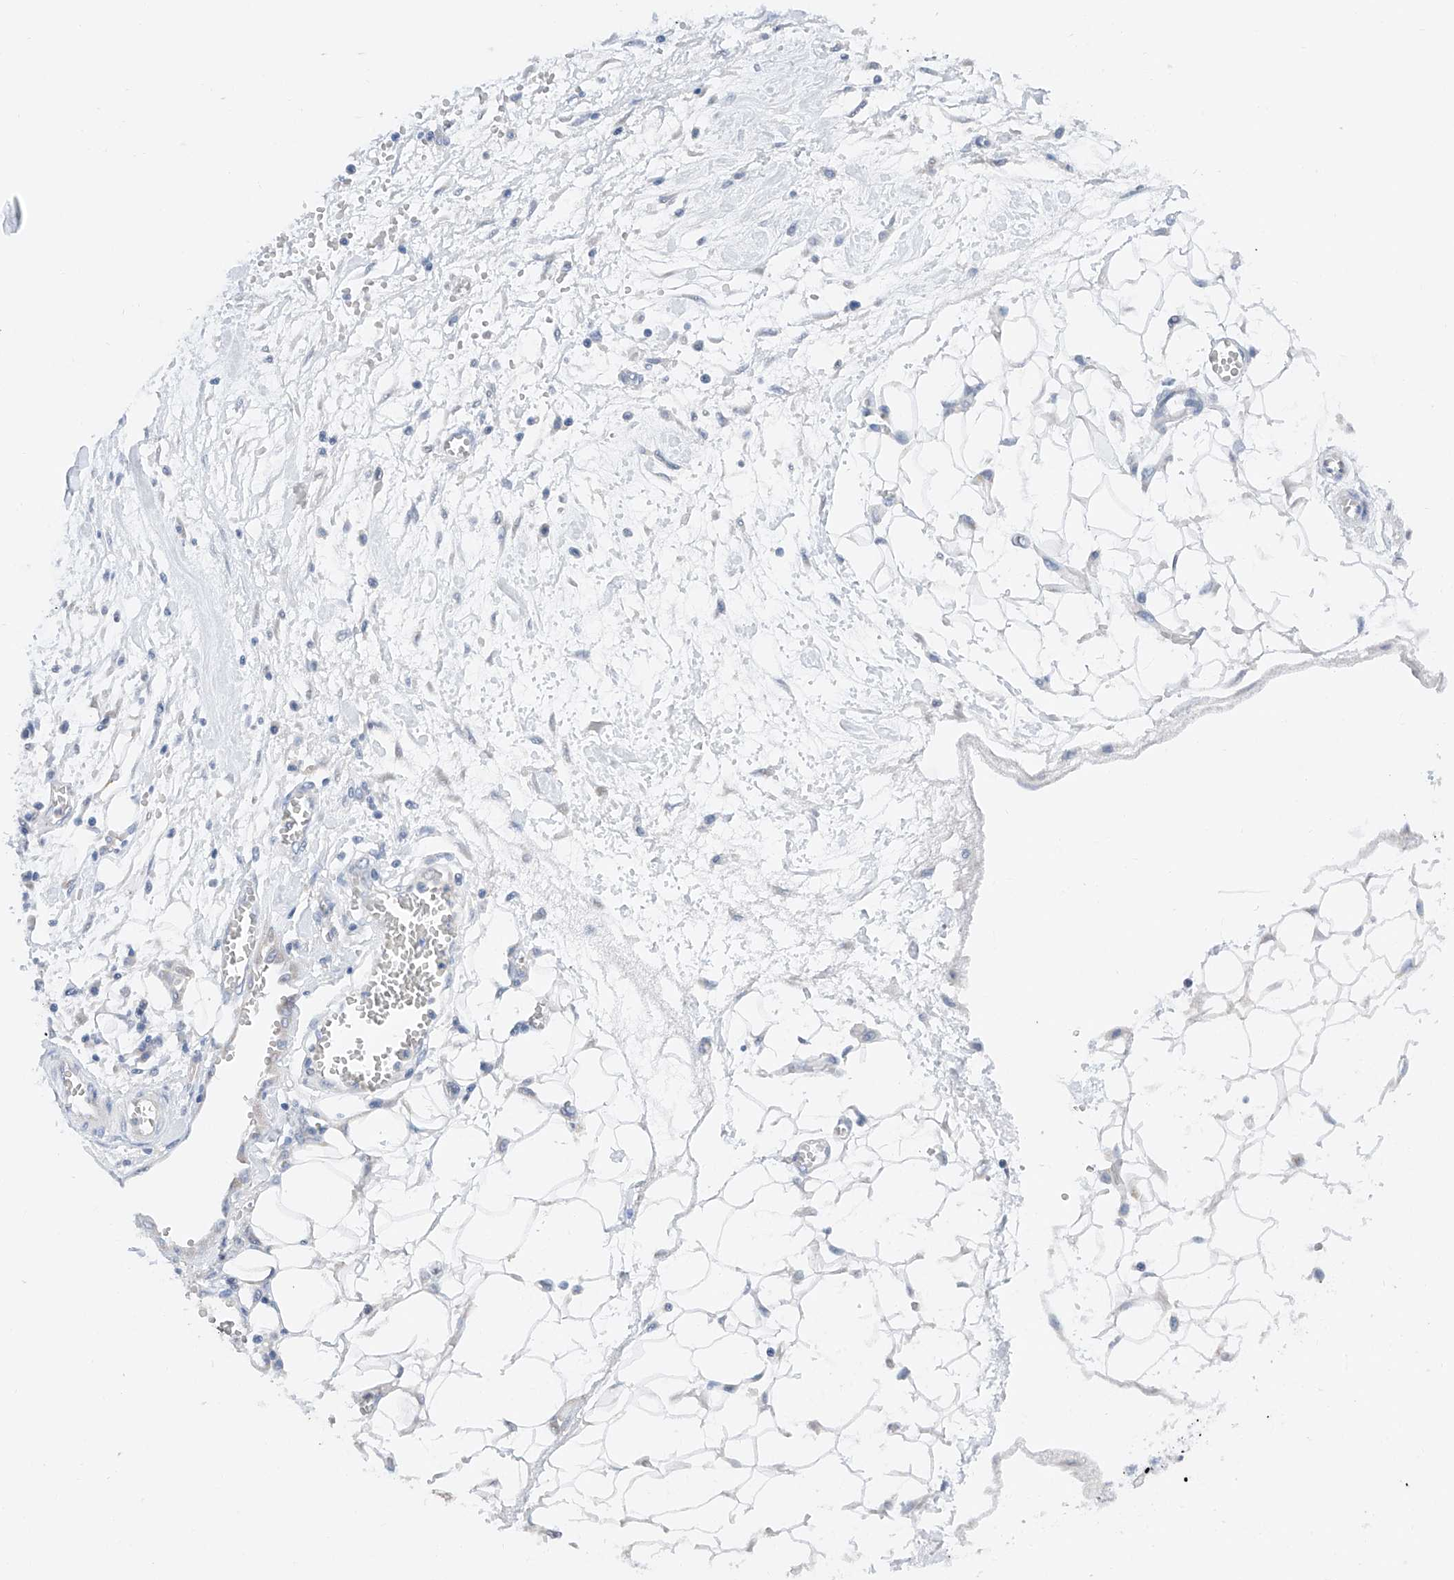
{"staining": {"intensity": "negative", "quantity": "none", "location": "none"}, "tissue": "ovarian cancer", "cell_type": "Tumor cells", "image_type": "cancer", "snomed": [{"axis": "morphology", "description": "Cystadenocarcinoma, serous, NOS"}, {"axis": "topography", "description": "Soft tissue"}, {"axis": "topography", "description": "Ovary"}], "caption": "There is no significant staining in tumor cells of ovarian cancer.", "gene": "FUCA2", "patient": {"sex": "female", "age": 57}}